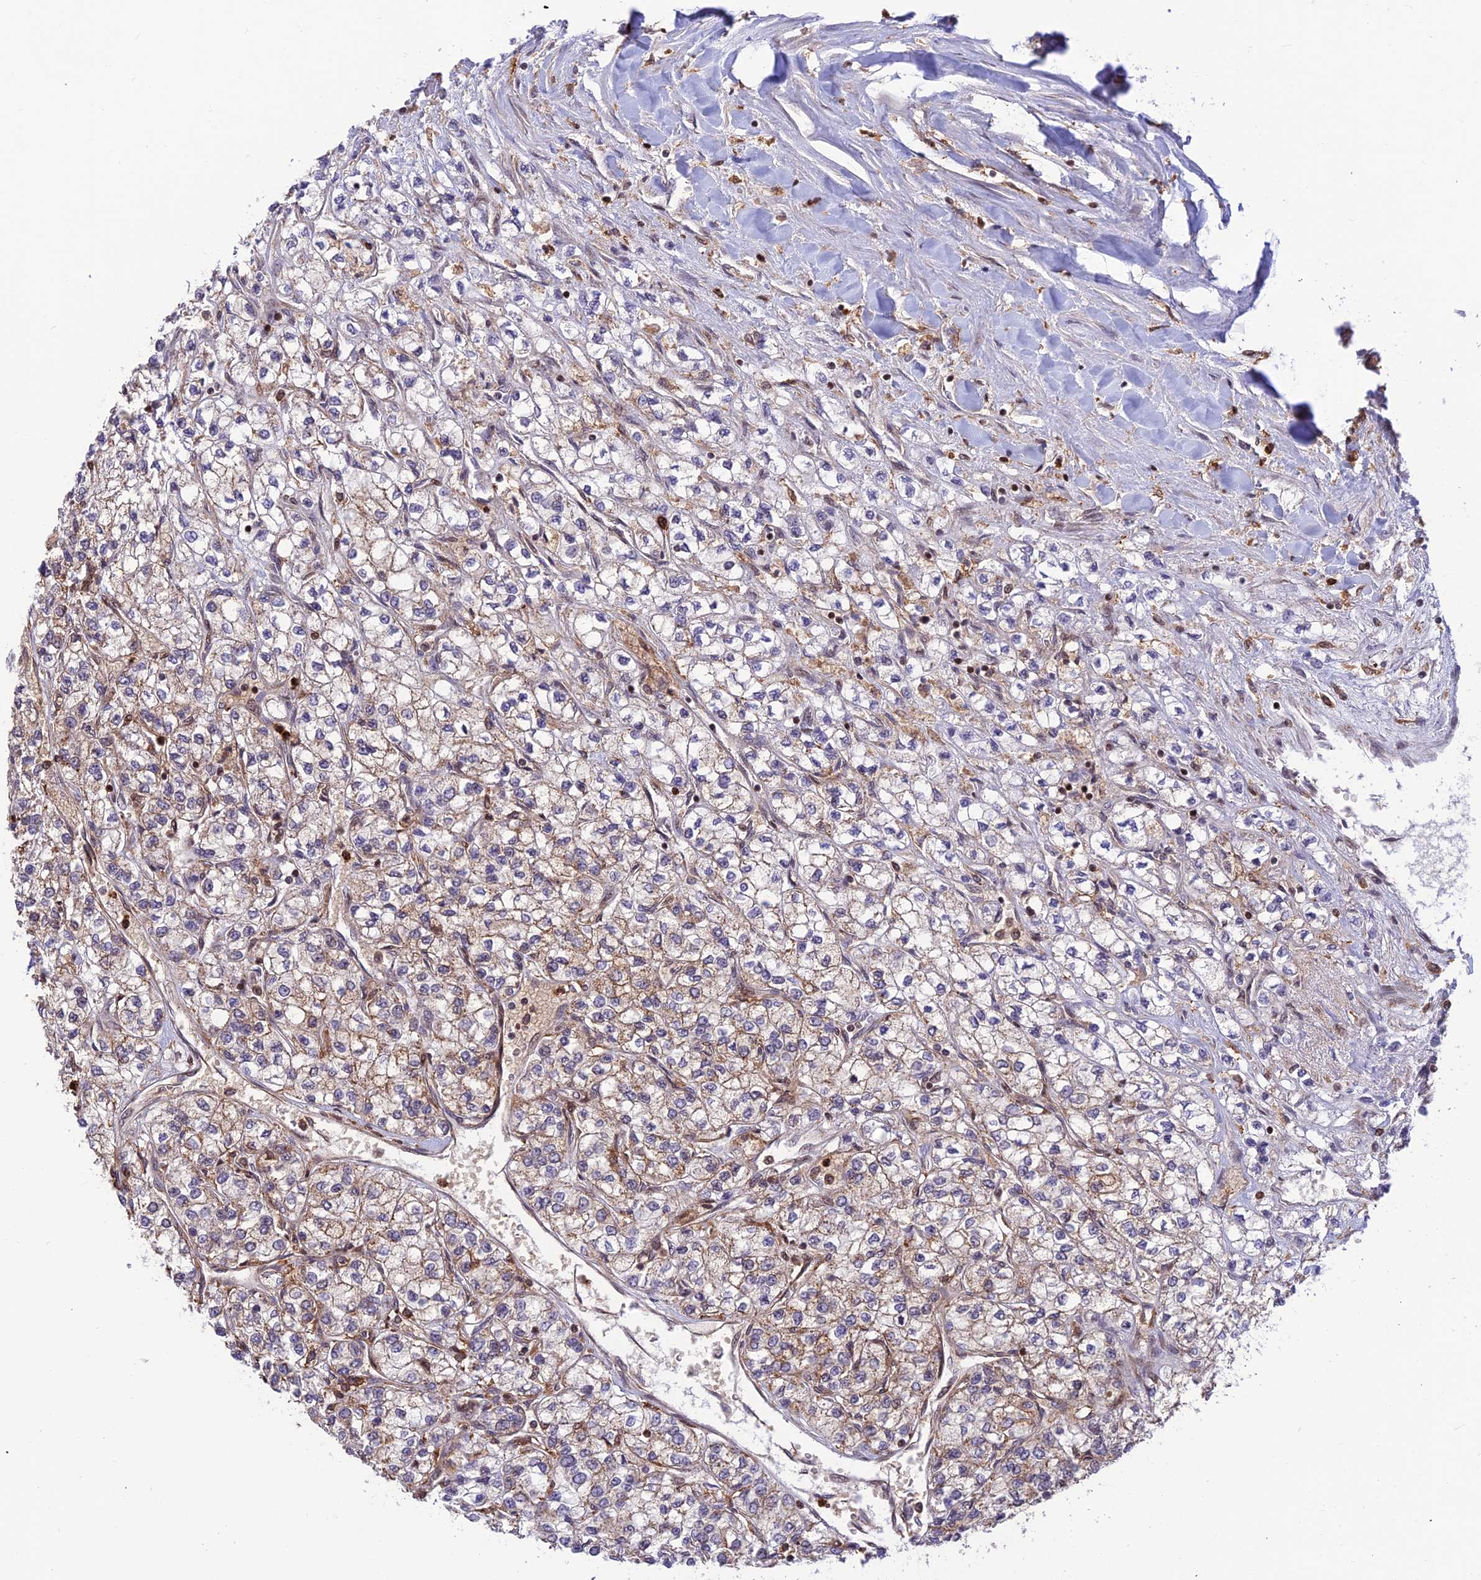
{"staining": {"intensity": "weak", "quantity": "25%-75%", "location": "cytoplasmic/membranous"}, "tissue": "renal cancer", "cell_type": "Tumor cells", "image_type": "cancer", "snomed": [{"axis": "morphology", "description": "Adenocarcinoma, NOS"}, {"axis": "topography", "description": "Kidney"}], "caption": "This histopathology image demonstrates renal cancer stained with IHC to label a protein in brown. The cytoplasmic/membranous of tumor cells show weak positivity for the protein. Nuclei are counter-stained blue.", "gene": "FAM186B", "patient": {"sex": "male", "age": 80}}